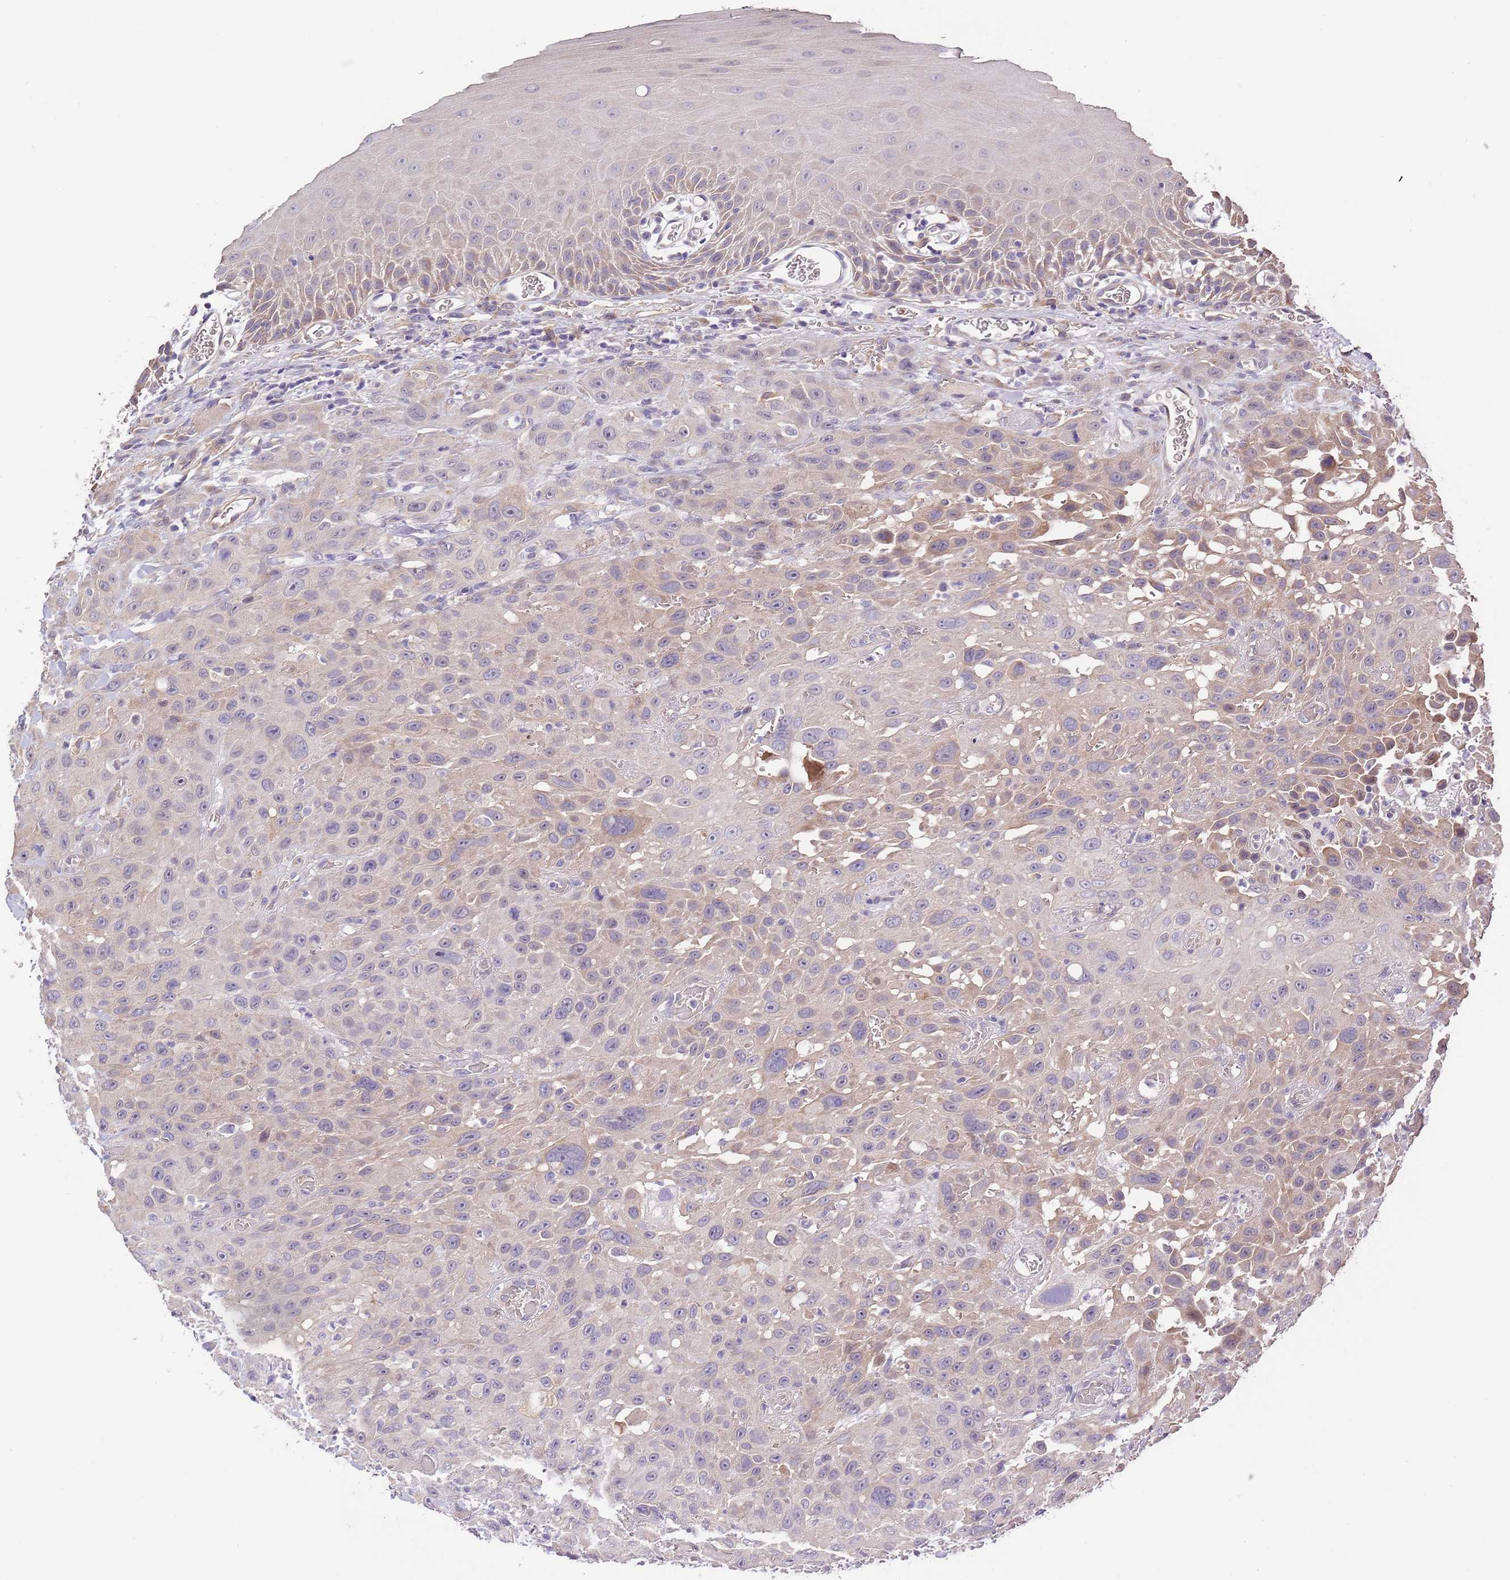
{"staining": {"intensity": "weak", "quantity": "25%-75%", "location": "cytoplasmic/membranous"}, "tissue": "oral mucosa", "cell_type": "Squamous epithelial cells", "image_type": "normal", "snomed": [{"axis": "morphology", "description": "Normal tissue, NOS"}, {"axis": "topography", "description": "Oral tissue"}], "caption": "The histopathology image displays a brown stain indicating the presence of a protein in the cytoplasmic/membranous of squamous epithelial cells in oral mucosa. (brown staining indicates protein expression, while blue staining denotes nuclei).", "gene": "LIPJ", "patient": {"sex": "female", "age": 70}}